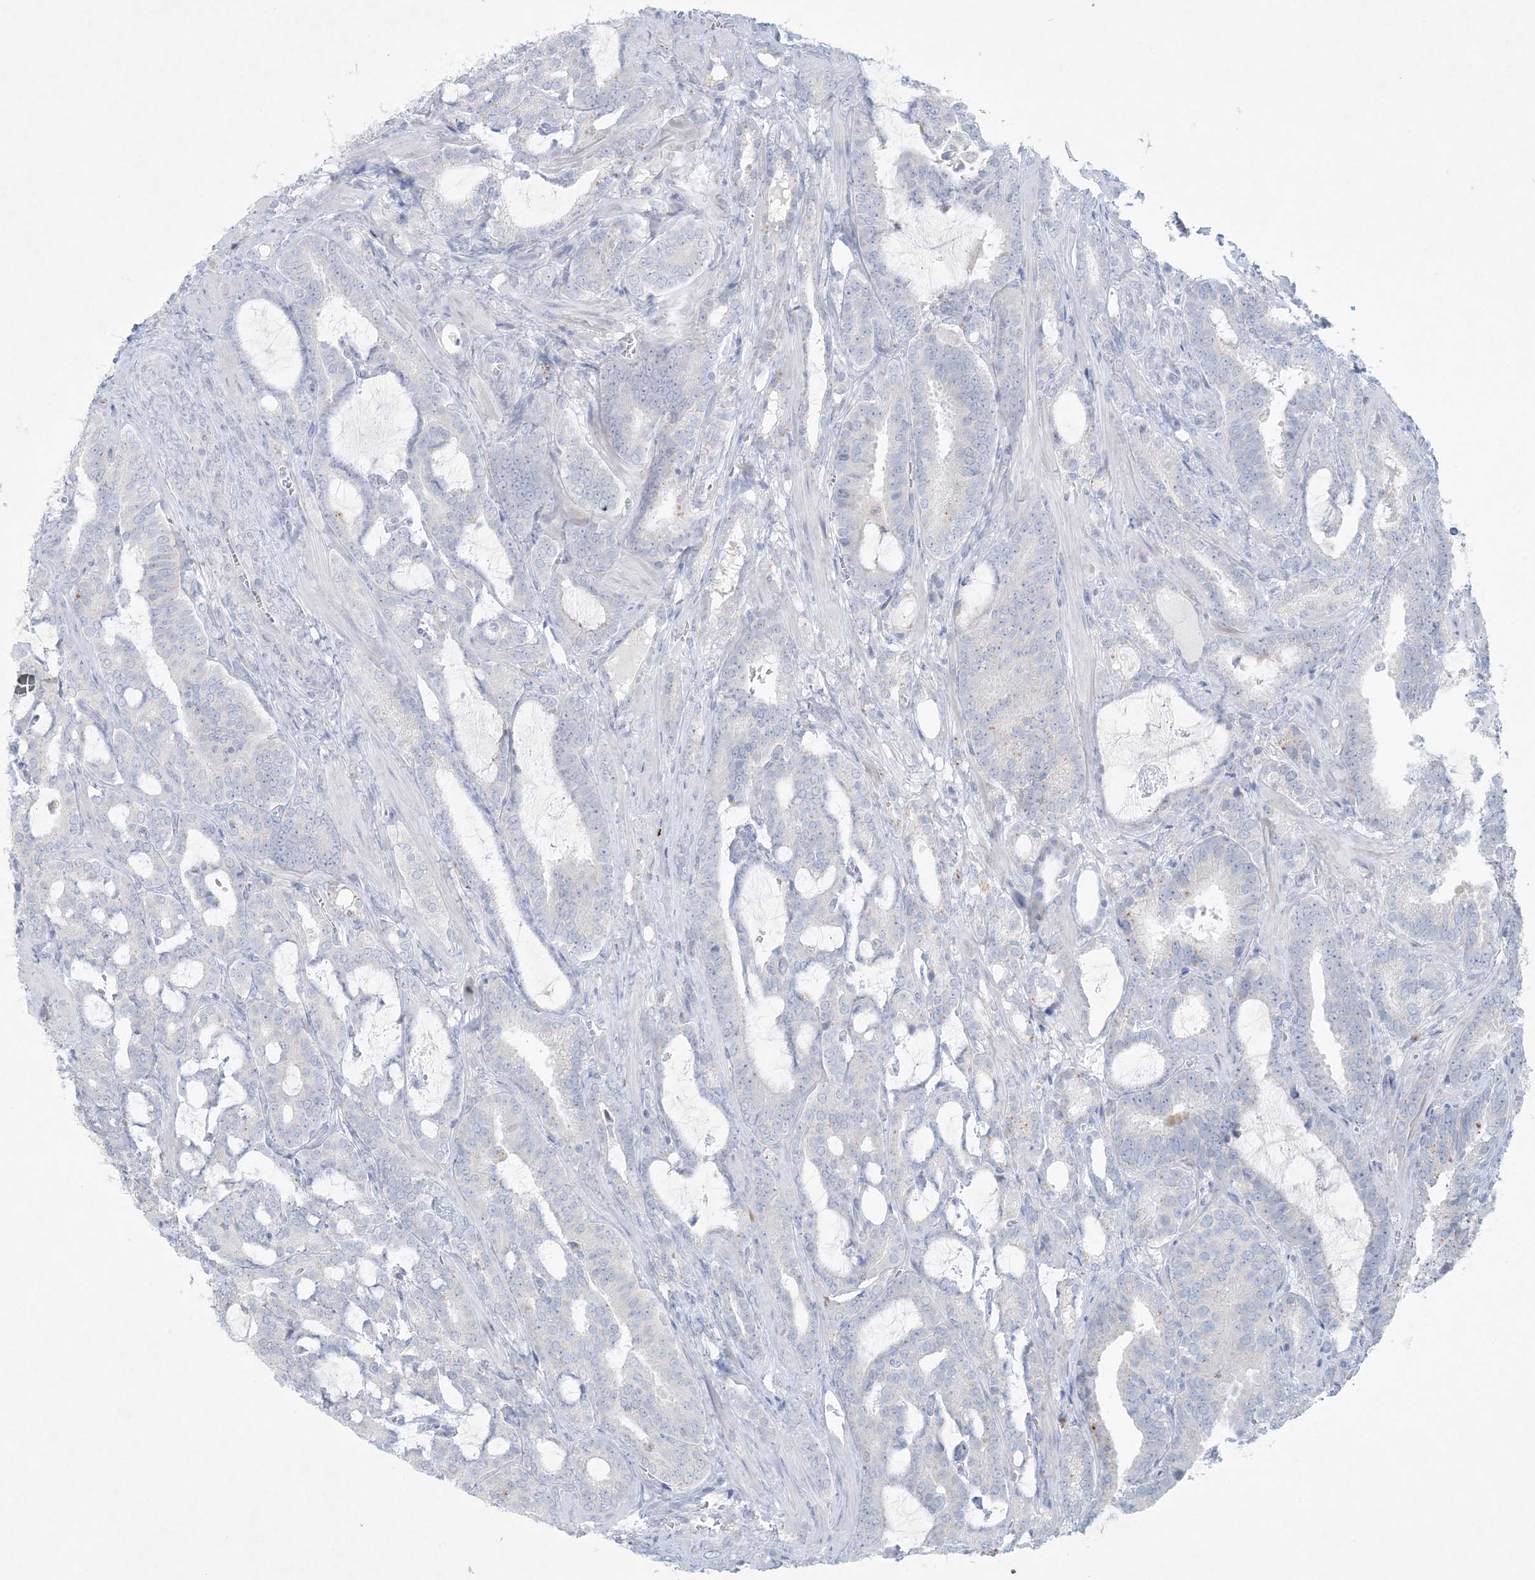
{"staining": {"intensity": "negative", "quantity": "none", "location": "none"}, "tissue": "prostate cancer", "cell_type": "Tumor cells", "image_type": "cancer", "snomed": [{"axis": "morphology", "description": "Adenocarcinoma, High grade"}, {"axis": "topography", "description": "Prostate and seminal vesicle, NOS"}], "caption": "Immunohistochemical staining of prostate cancer shows no significant expression in tumor cells.", "gene": "GABRG1", "patient": {"sex": "male", "age": 67}}